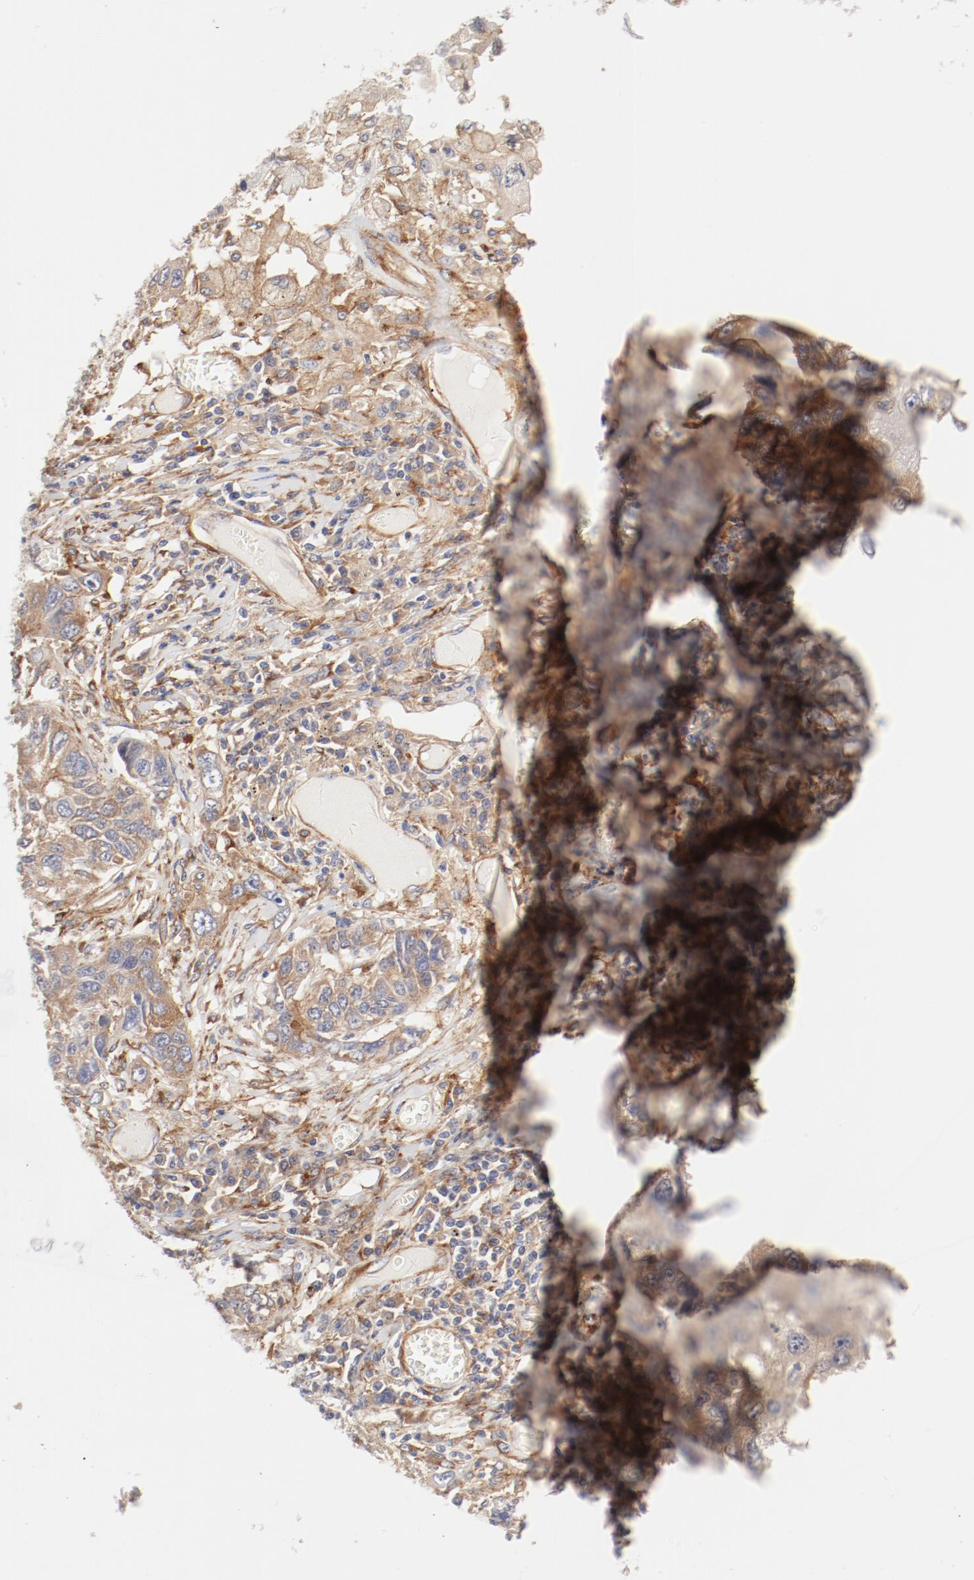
{"staining": {"intensity": "moderate", "quantity": "25%-75%", "location": "cytoplasmic/membranous"}, "tissue": "lung cancer", "cell_type": "Tumor cells", "image_type": "cancer", "snomed": [{"axis": "morphology", "description": "Squamous cell carcinoma, NOS"}, {"axis": "topography", "description": "Lung"}], "caption": "A brown stain shows moderate cytoplasmic/membranous expression of a protein in squamous cell carcinoma (lung) tumor cells.", "gene": "AP2A1", "patient": {"sex": "male", "age": 71}}